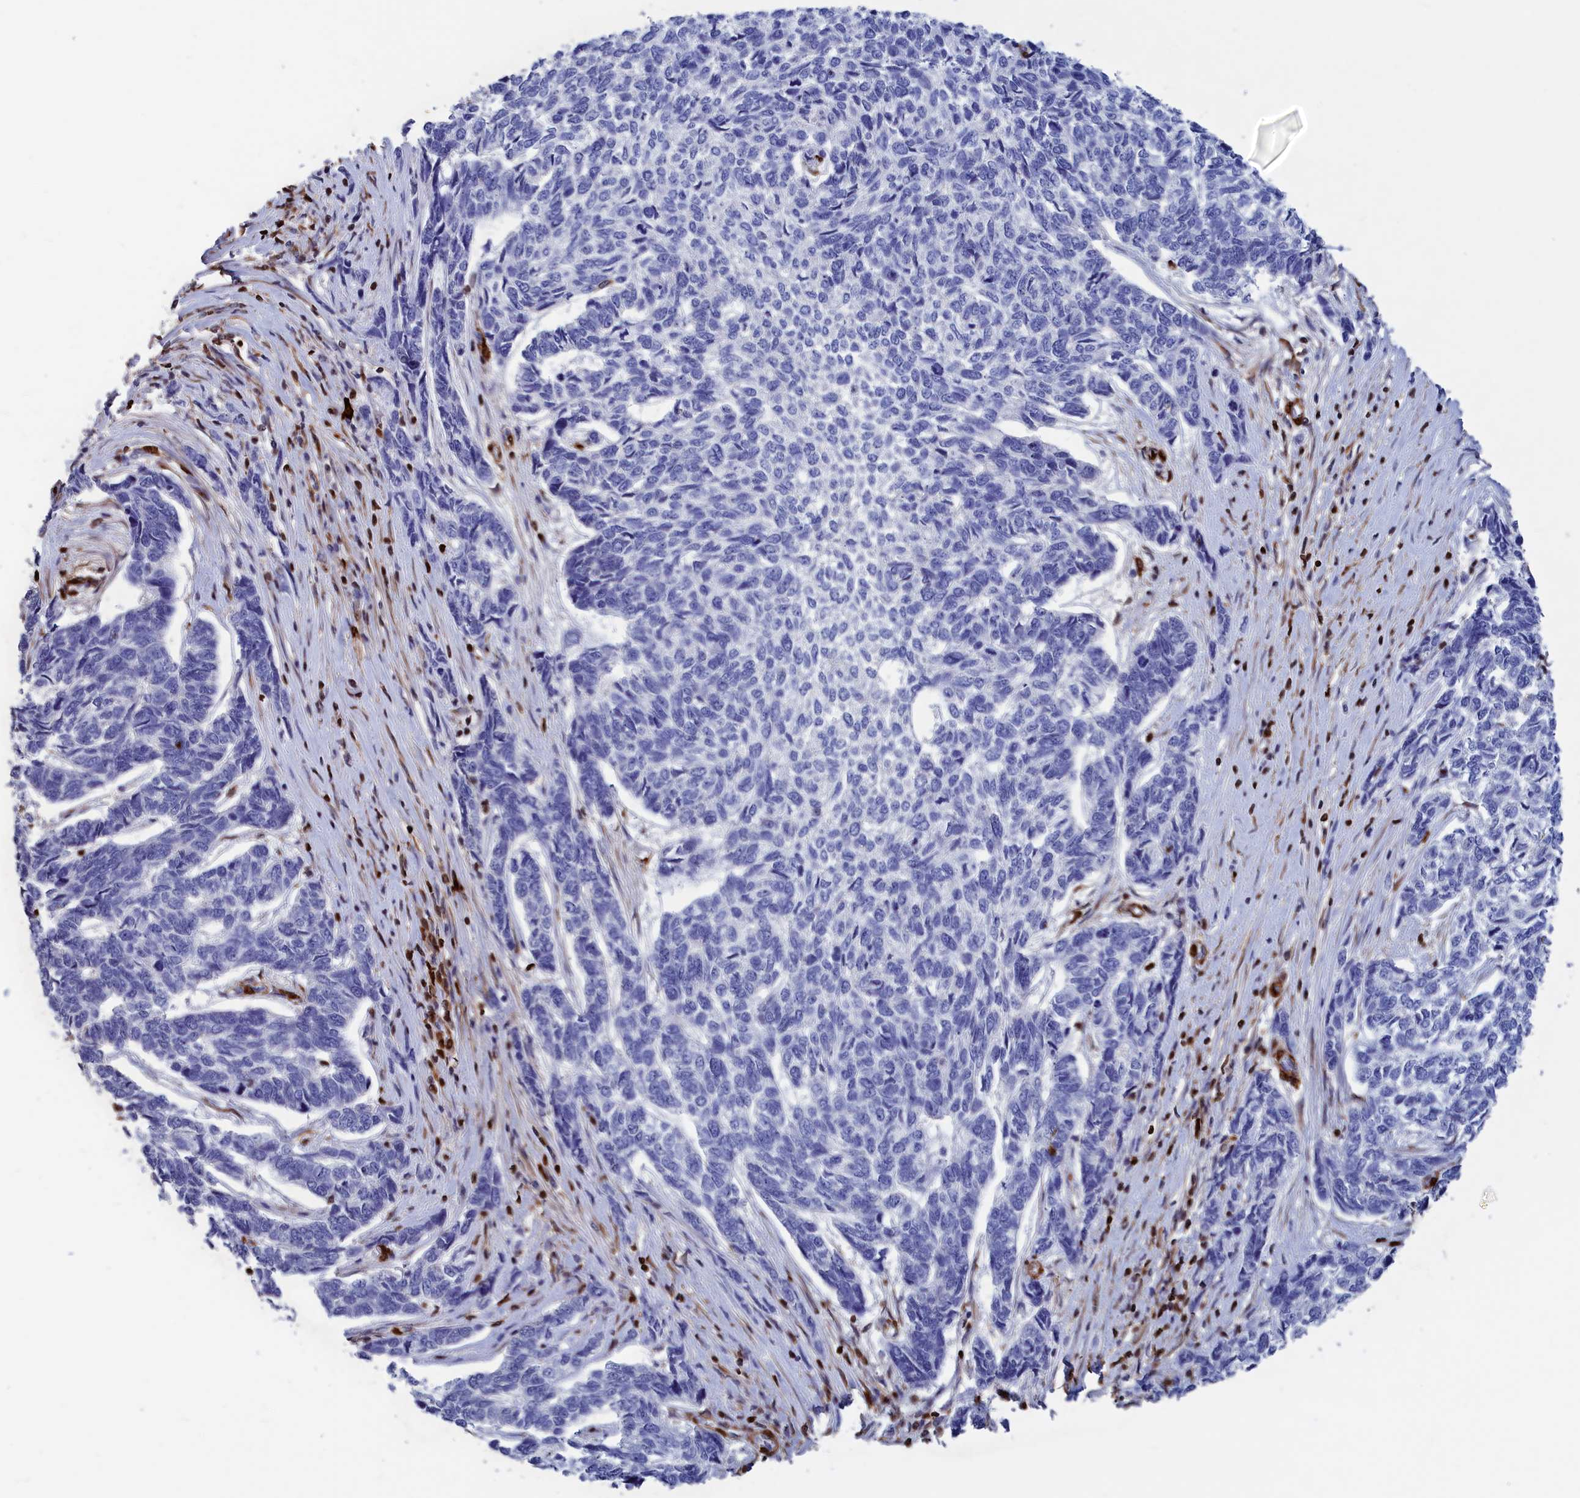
{"staining": {"intensity": "negative", "quantity": "none", "location": "none"}, "tissue": "skin cancer", "cell_type": "Tumor cells", "image_type": "cancer", "snomed": [{"axis": "morphology", "description": "Basal cell carcinoma"}, {"axis": "topography", "description": "Skin"}], "caption": "IHC of human basal cell carcinoma (skin) demonstrates no positivity in tumor cells.", "gene": "CRIP1", "patient": {"sex": "female", "age": 65}}